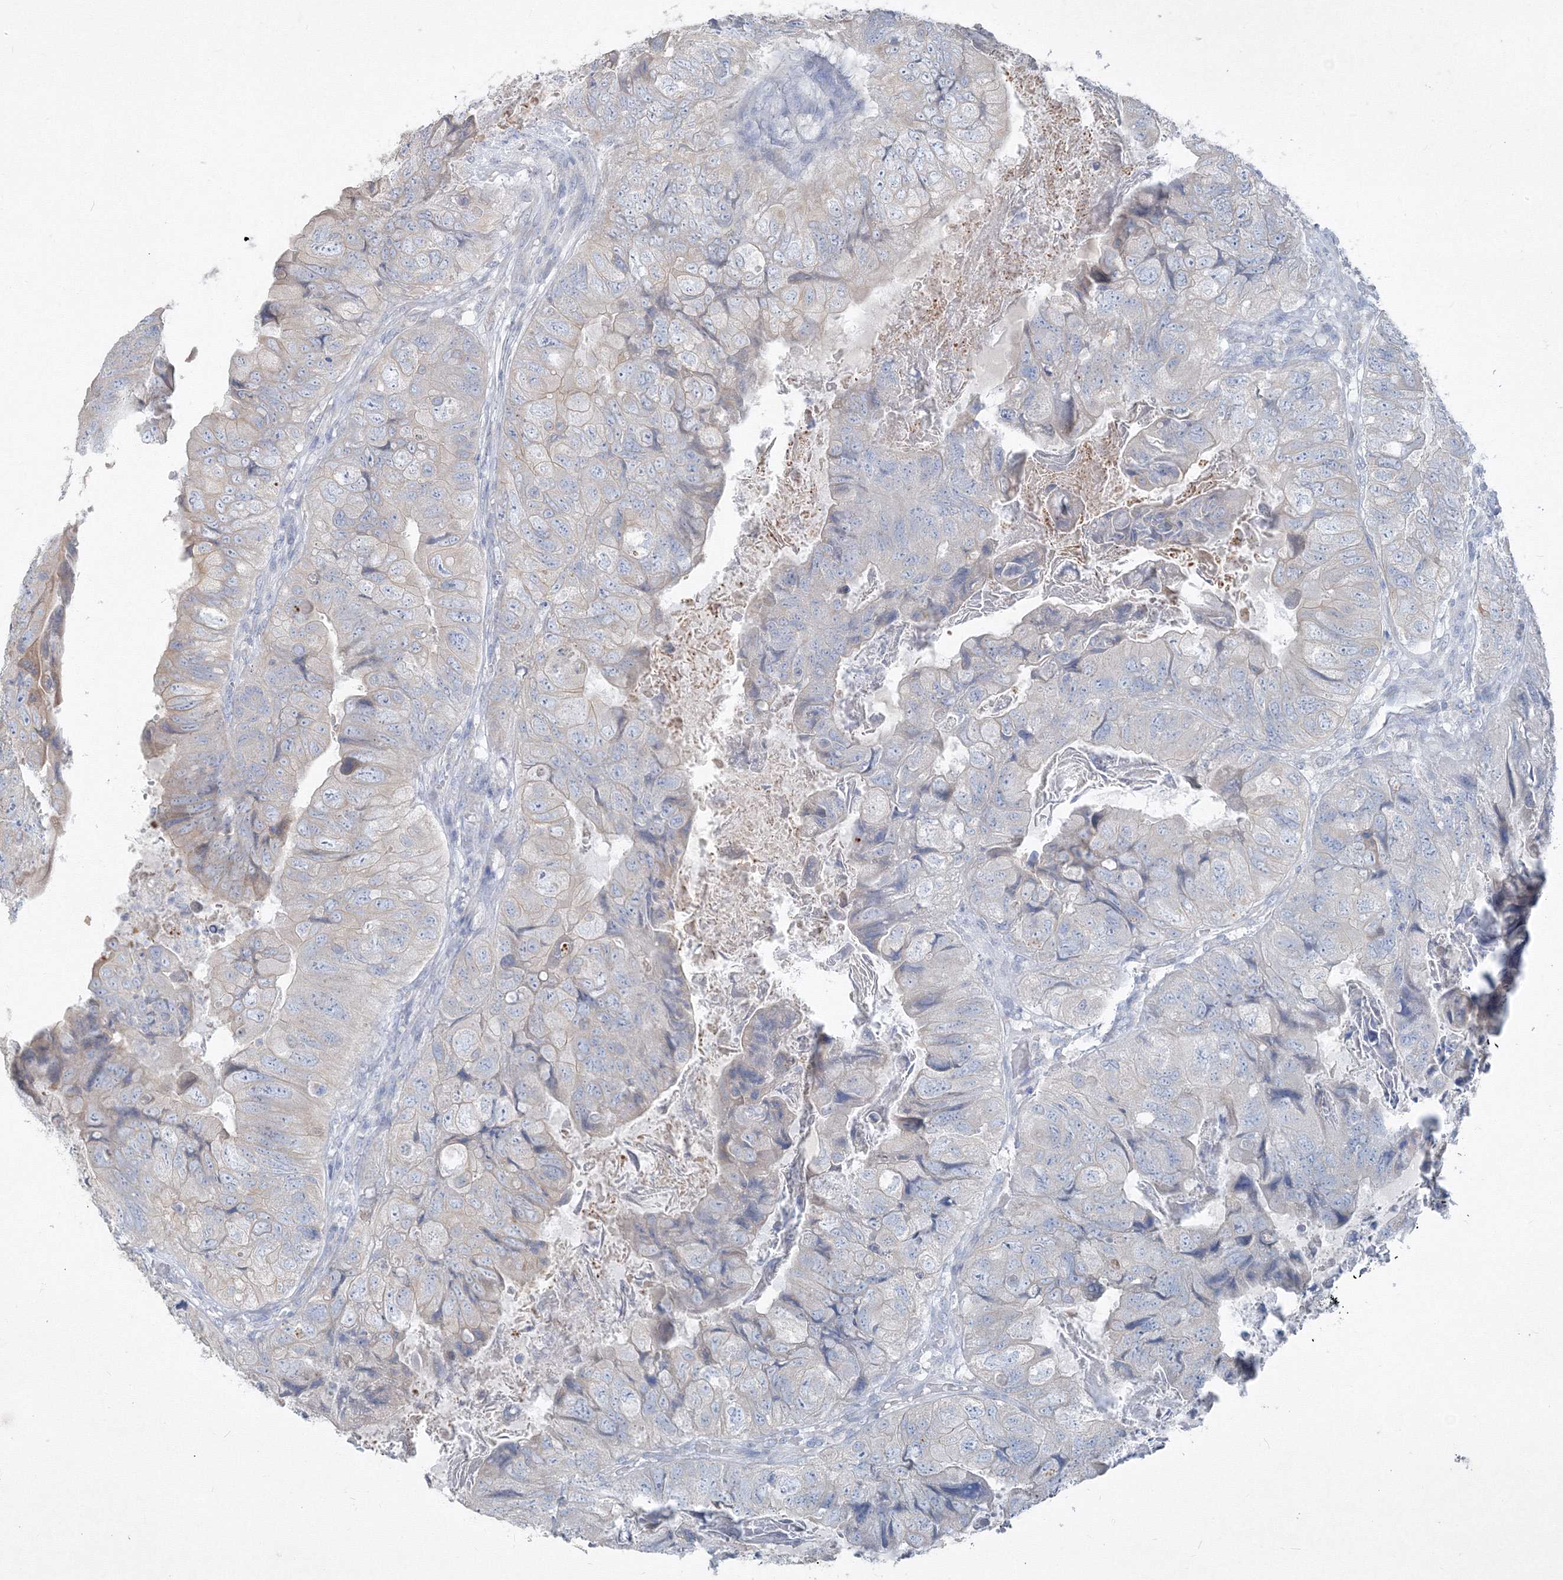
{"staining": {"intensity": "negative", "quantity": "none", "location": "none"}, "tissue": "colorectal cancer", "cell_type": "Tumor cells", "image_type": "cancer", "snomed": [{"axis": "morphology", "description": "Adenocarcinoma, NOS"}, {"axis": "topography", "description": "Rectum"}], "caption": "Immunohistochemistry (IHC) photomicrograph of neoplastic tissue: colorectal cancer (adenocarcinoma) stained with DAB reveals no significant protein staining in tumor cells.", "gene": "IFNAR1", "patient": {"sex": "male", "age": 63}}